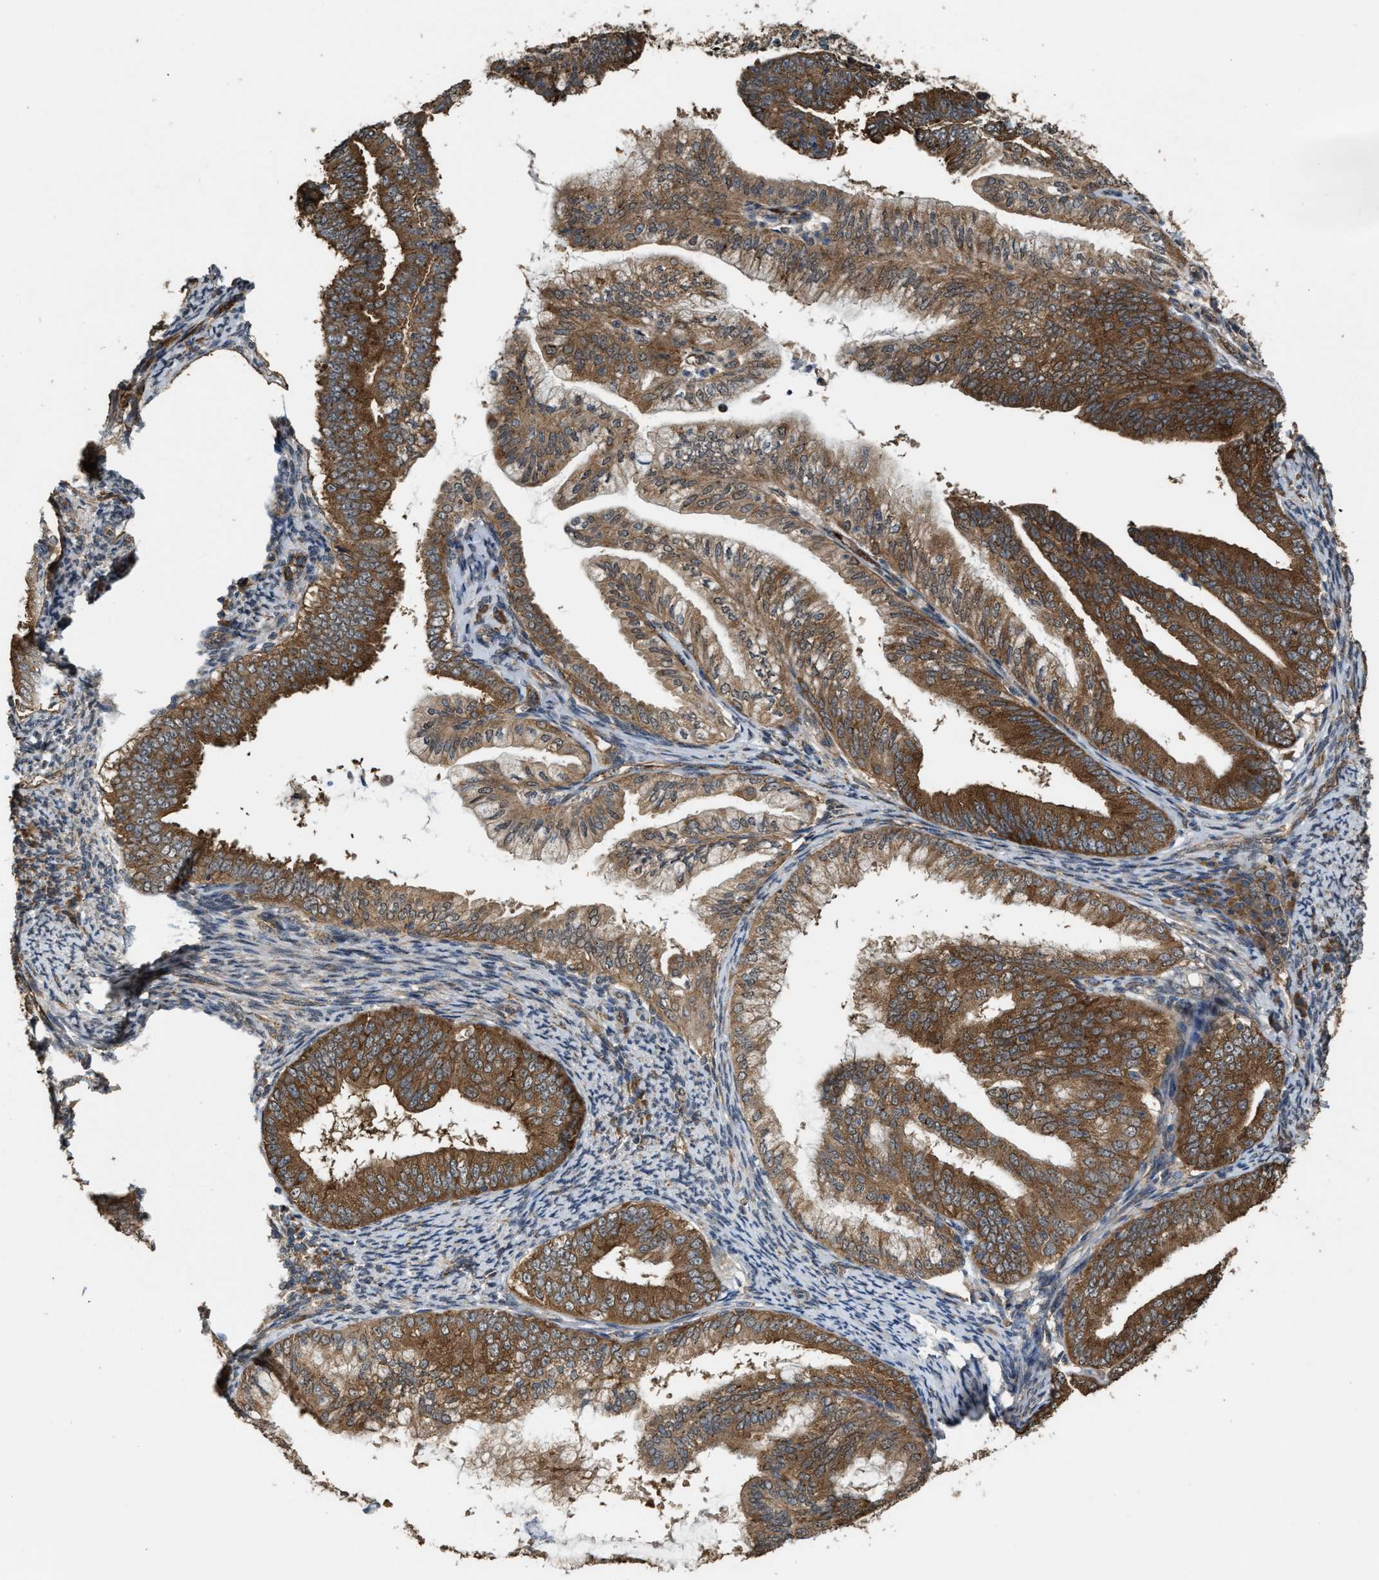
{"staining": {"intensity": "strong", "quantity": ">75%", "location": "cytoplasmic/membranous"}, "tissue": "endometrial cancer", "cell_type": "Tumor cells", "image_type": "cancer", "snomed": [{"axis": "morphology", "description": "Adenocarcinoma, NOS"}, {"axis": "topography", "description": "Endometrium"}], "caption": "DAB immunohistochemical staining of human endometrial cancer (adenocarcinoma) shows strong cytoplasmic/membranous protein positivity in approximately >75% of tumor cells.", "gene": "ARHGEF5", "patient": {"sex": "female", "age": 63}}